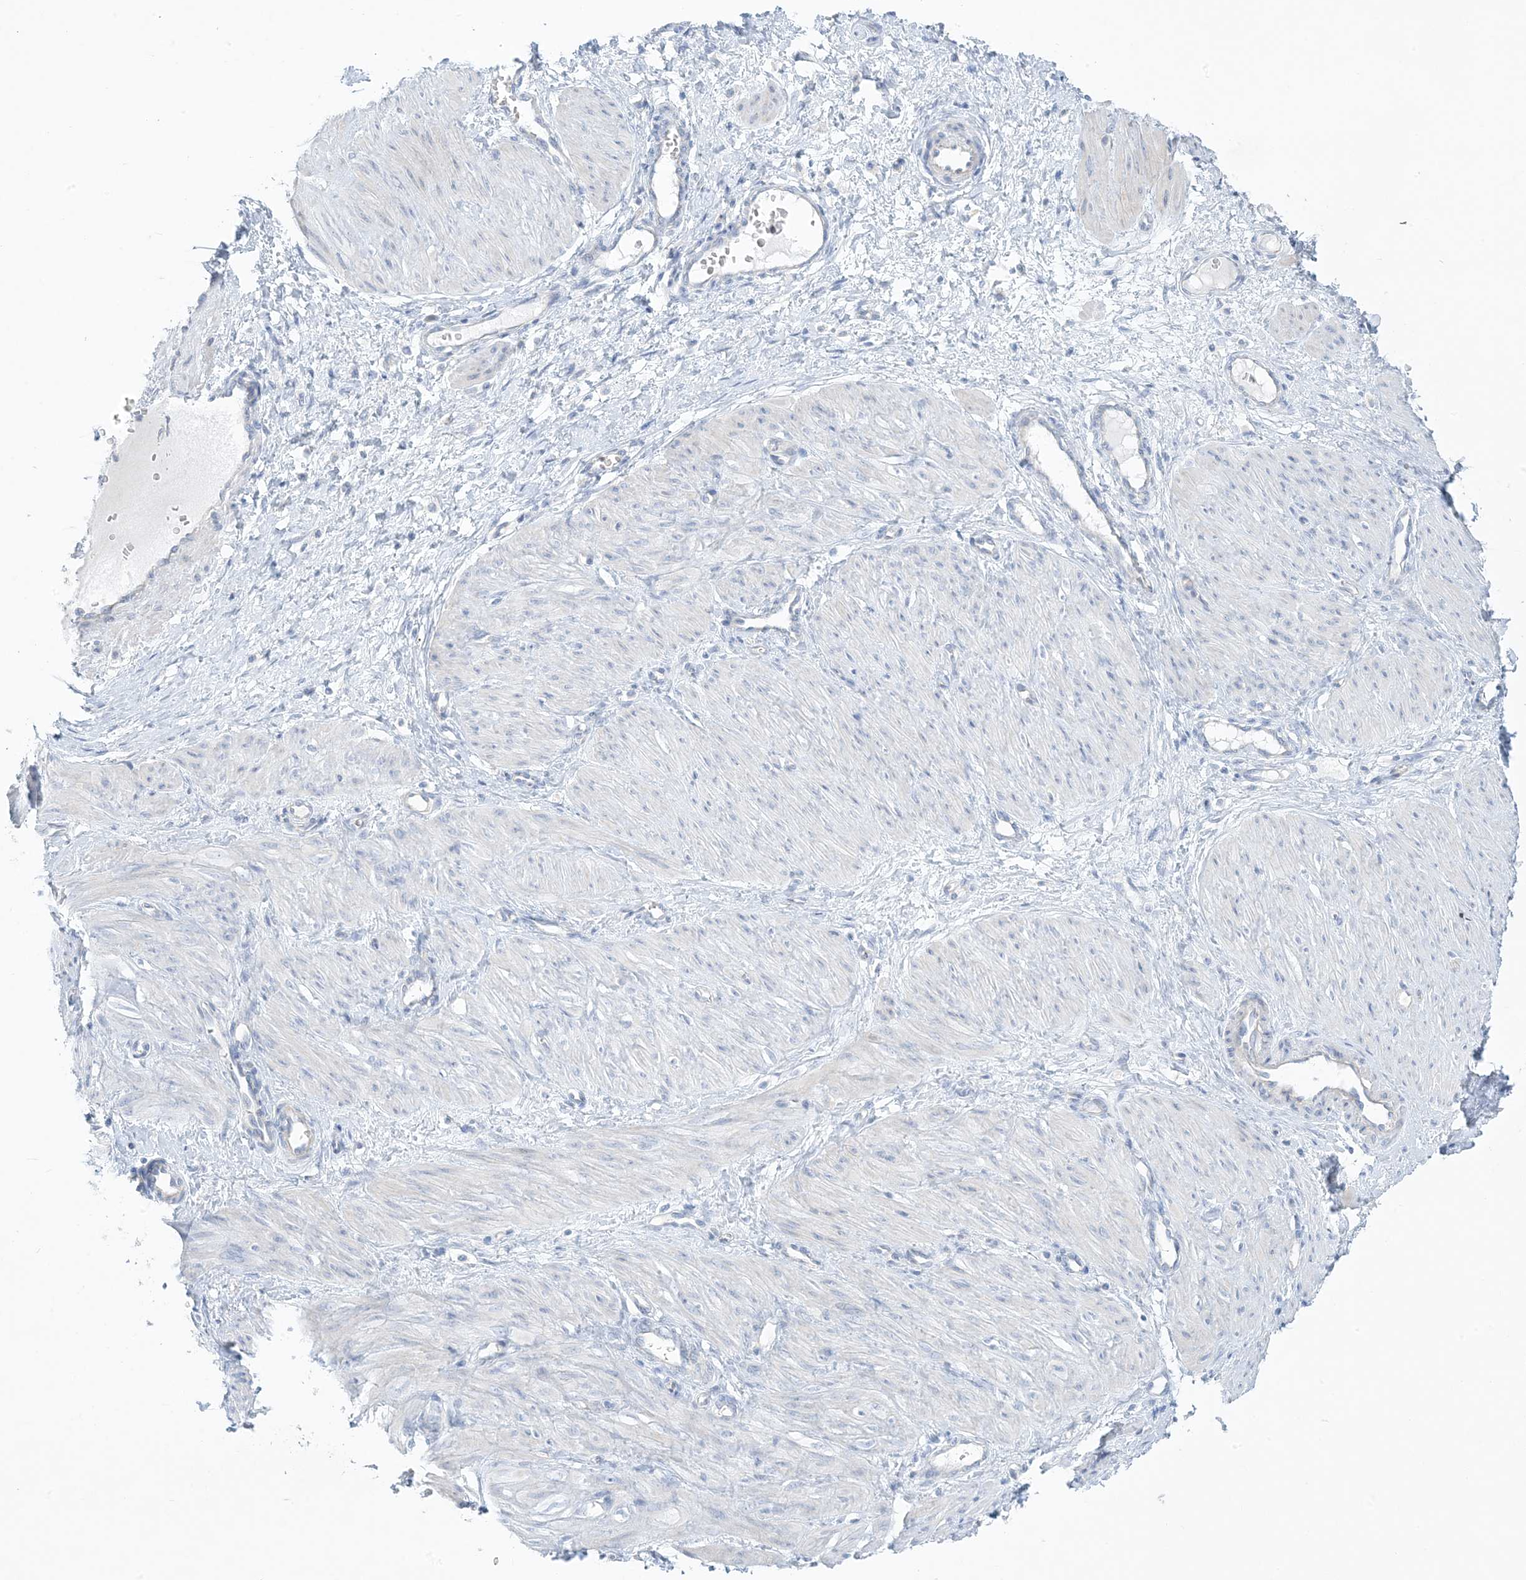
{"staining": {"intensity": "negative", "quantity": "none", "location": "none"}, "tissue": "smooth muscle", "cell_type": "Smooth muscle cells", "image_type": "normal", "snomed": [{"axis": "morphology", "description": "Normal tissue, NOS"}, {"axis": "topography", "description": "Endometrium"}], "caption": "This micrograph is of unremarkable smooth muscle stained with IHC to label a protein in brown with the nuclei are counter-stained blue. There is no positivity in smooth muscle cells.", "gene": "XIRP2", "patient": {"sex": "female", "age": 33}}